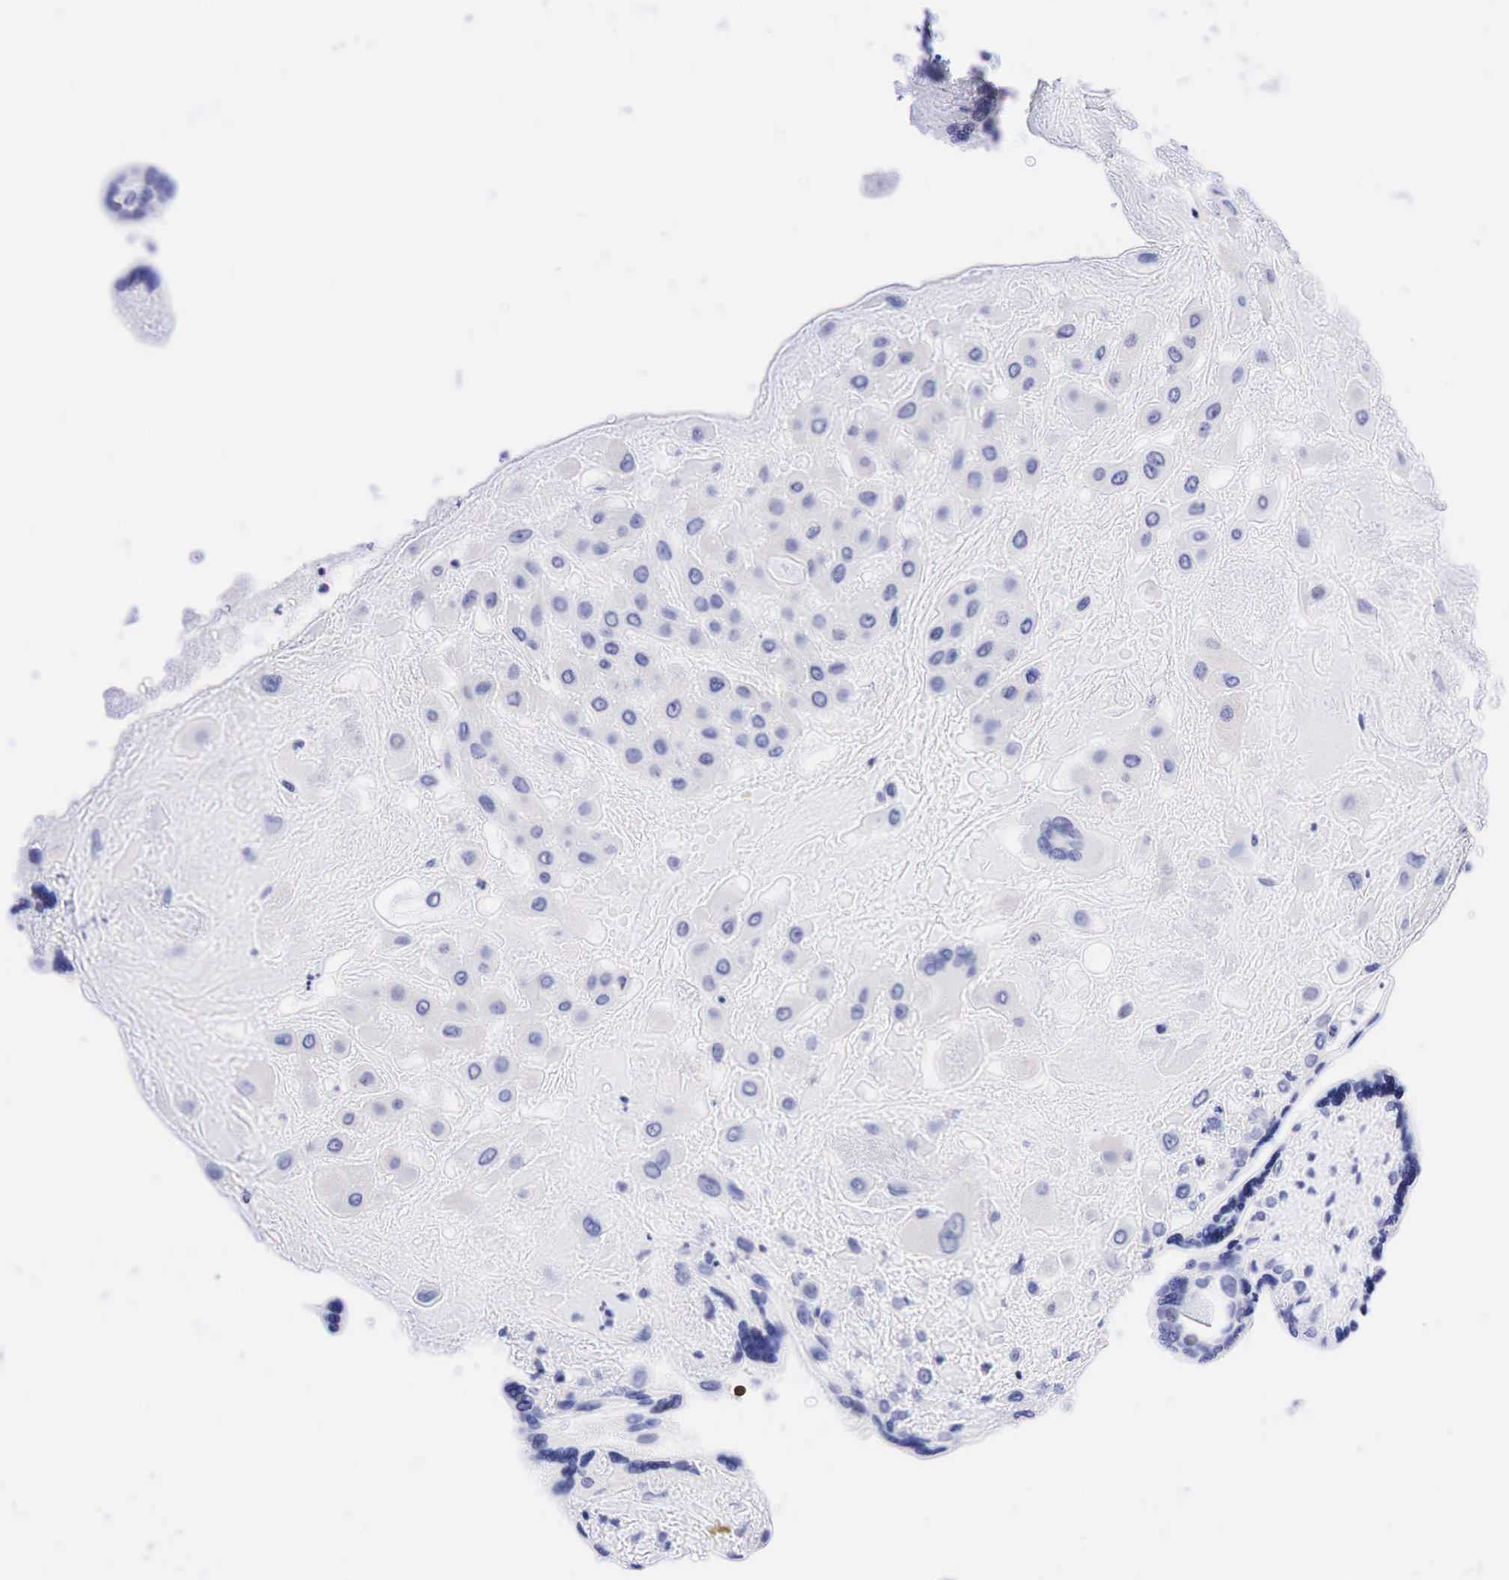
{"staining": {"intensity": "negative", "quantity": "none", "location": "none"}, "tissue": "placenta", "cell_type": "Decidual cells", "image_type": "normal", "snomed": [{"axis": "morphology", "description": "Normal tissue, NOS"}, {"axis": "topography", "description": "Placenta"}], "caption": "DAB immunohistochemical staining of normal human placenta reveals no significant expression in decidual cells.", "gene": "CD8A", "patient": {"sex": "female", "age": 31}}